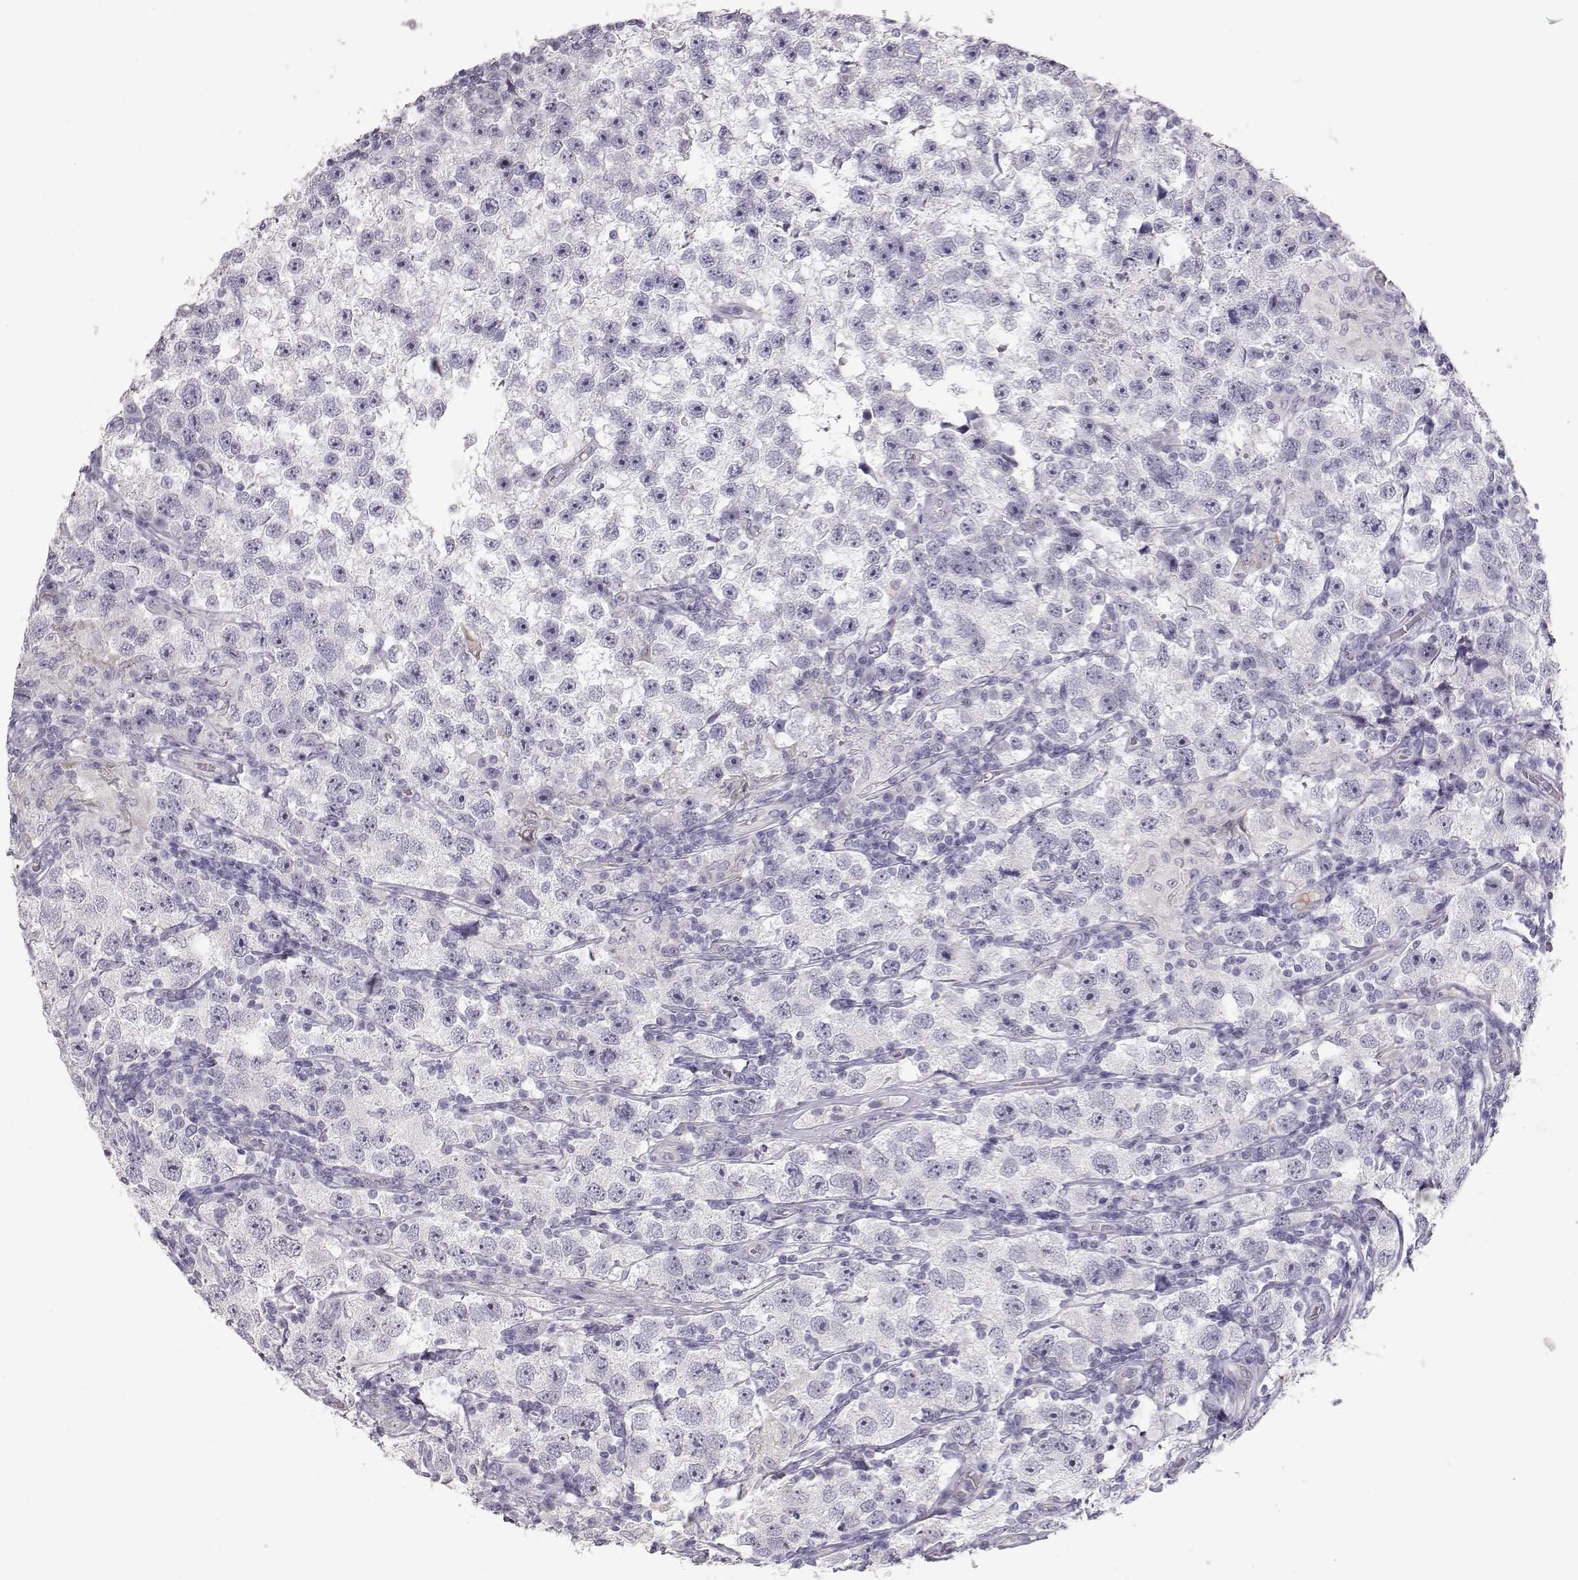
{"staining": {"intensity": "negative", "quantity": "none", "location": "none"}, "tissue": "testis cancer", "cell_type": "Tumor cells", "image_type": "cancer", "snomed": [{"axis": "morphology", "description": "Seminoma, NOS"}, {"axis": "topography", "description": "Testis"}], "caption": "Tumor cells show no significant positivity in testis cancer.", "gene": "SLC18A1", "patient": {"sex": "male", "age": 26}}